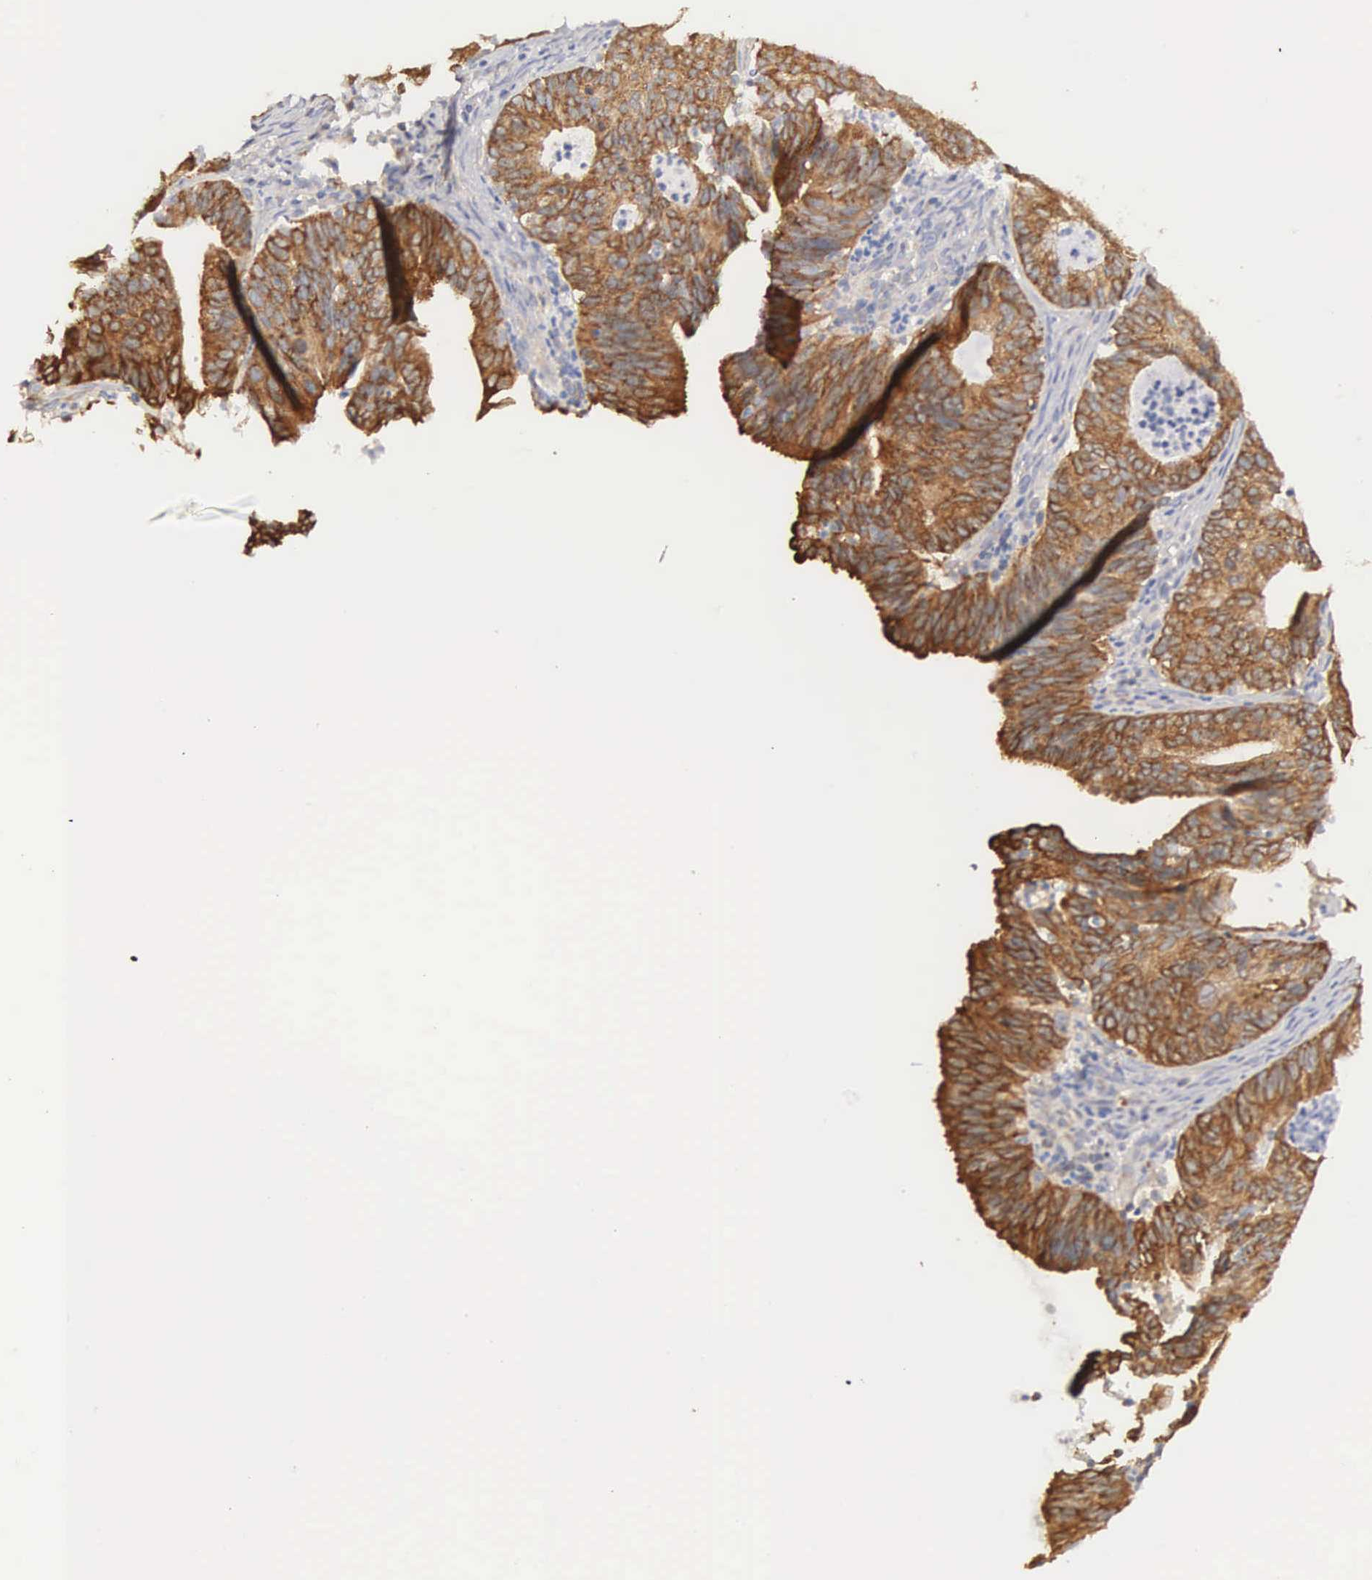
{"staining": {"intensity": "strong", "quantity": ">75%", "location": "cytoplasmic/membranous"}, "tissue": "ovarian cancer", "cell_type": "Tumor cells", "image_type": "cancer", "snomed": [{"axis": "morphology", "description": "Carcinoma, endometroid"}, {"axis": "topography", "description": "Ovary"}], "caption": "Immunohistochemical staining of human ovarian cancer (endometroid carcinoma) reveals high levels of strong cytoplasmic/membranous expression in approximately >75% of tumor cells.", "gene": "TXLNG", "patient": {"sex": "female", "age": 52}}